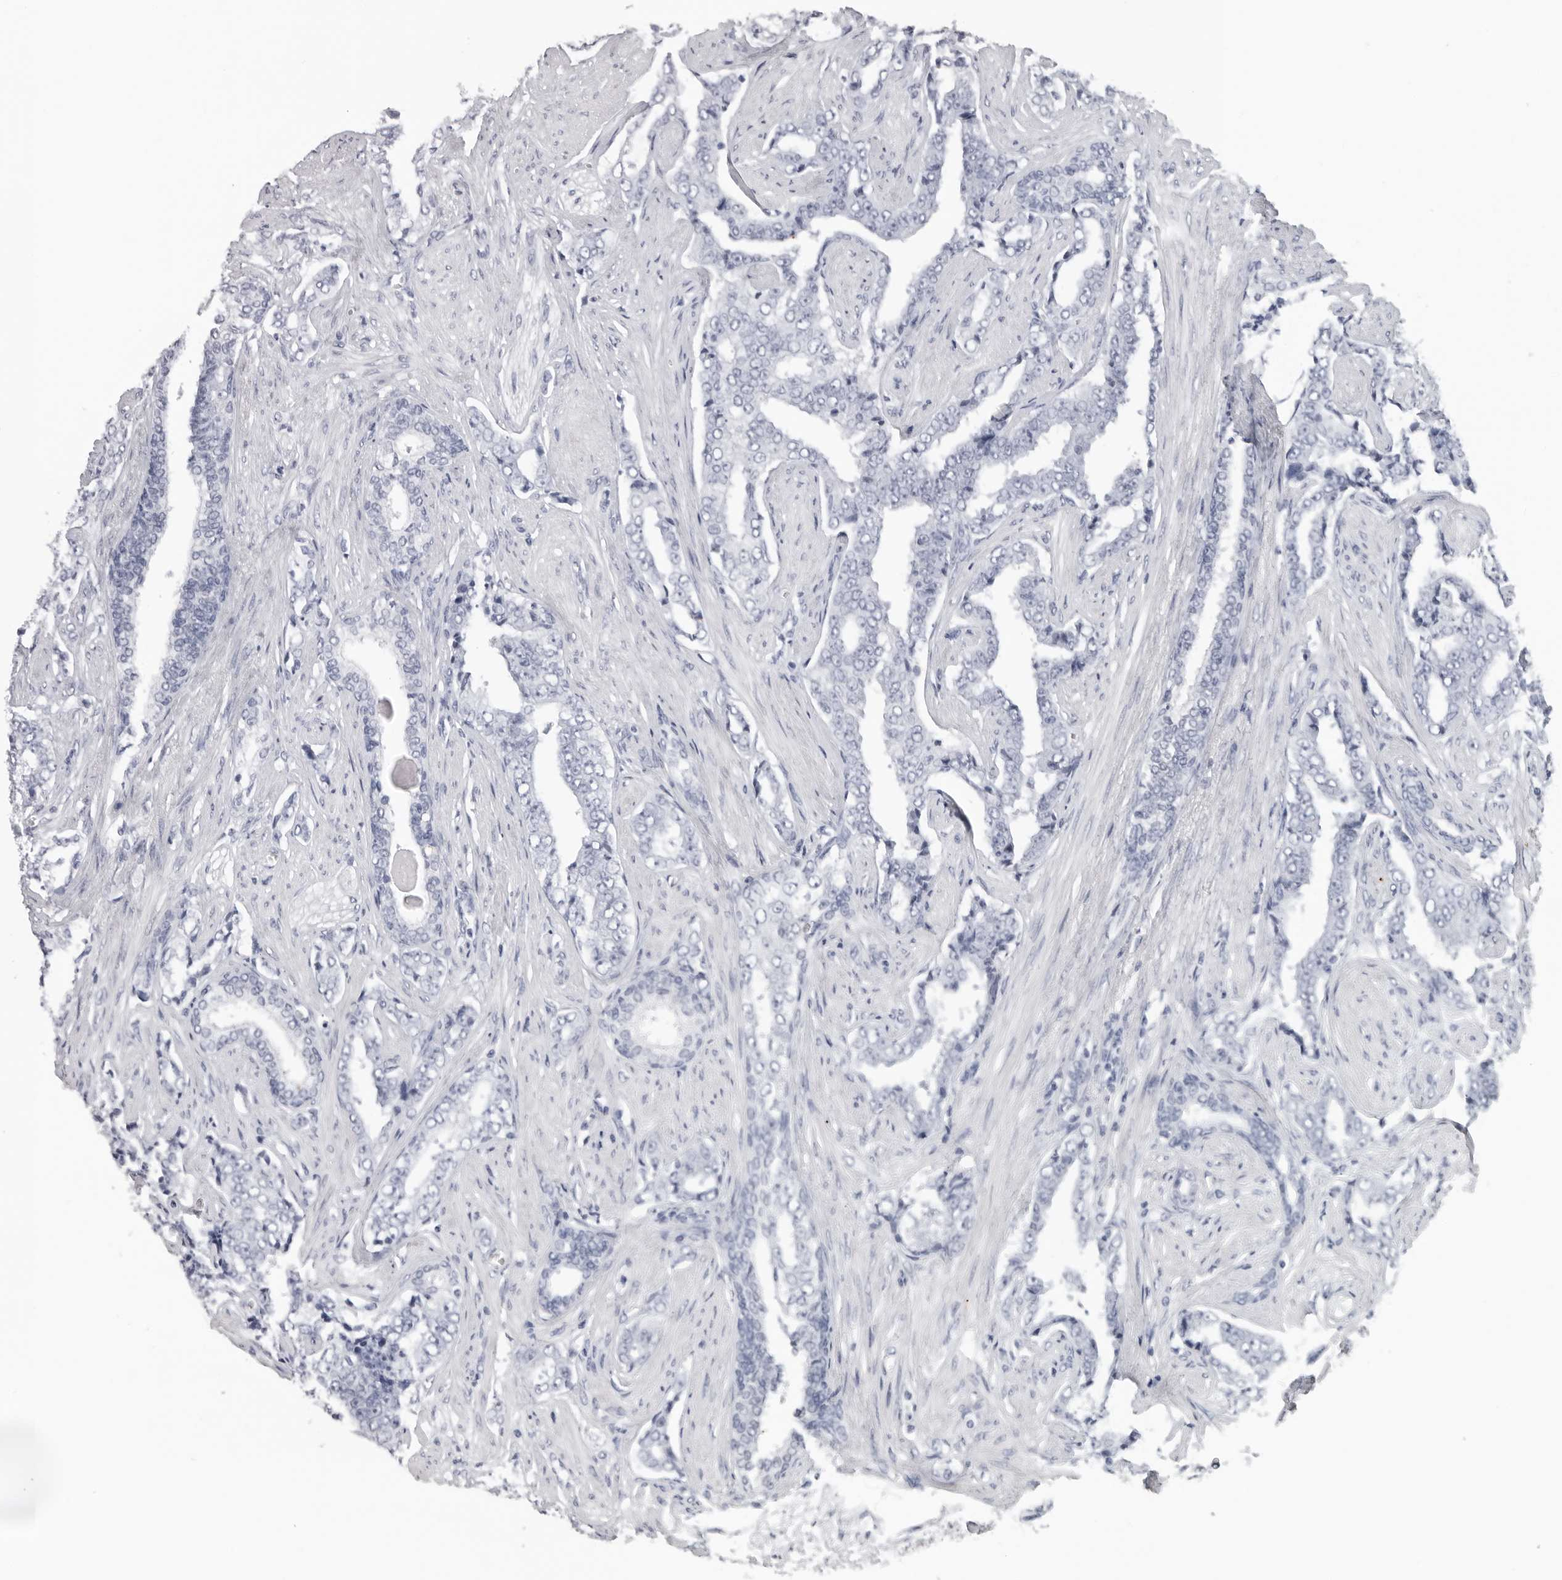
{"staining": {"intensity": "negative", "quantity": "none", "location": "none"}, "tissue": "prostate cancer", "cell_type": "Tumor cells", "image_type": "cancer", "snomed": [{"axis": "morphology", "description": "Adenocarcinoma, High grade"}, {"axis": "topography", "description": "Prostate"}], "caption": "The image demonstrates no significant staining in tumor cells of prostate cancer (adenocarcinoma (high-grade)).", "gene": "ESPN", "patient": {"sex": "male", "age": 71}}